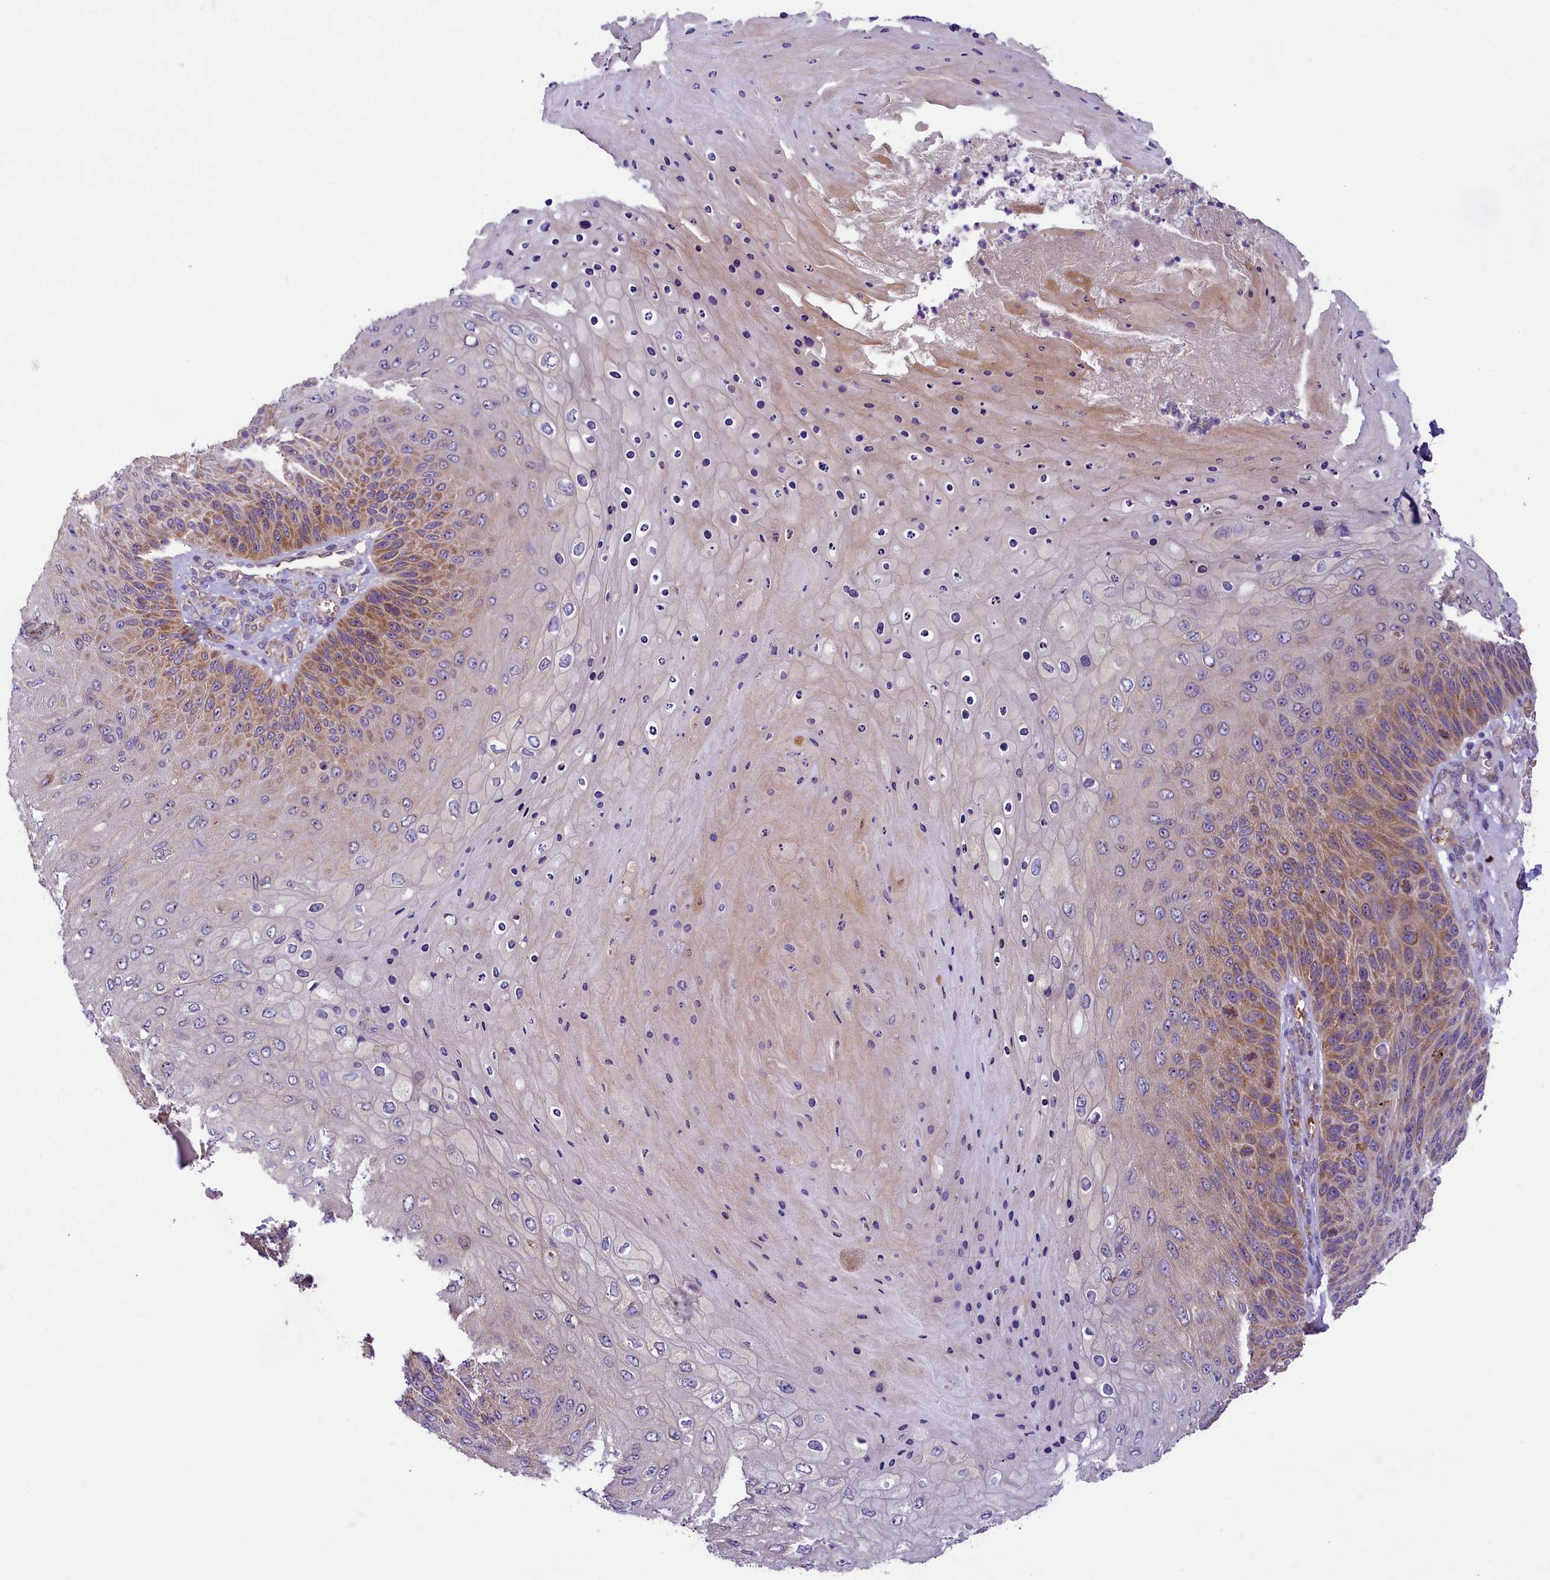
{"staining": {"intensity": "moderate", "quantity": "25%-75%", "location": "cytoplasmic/membranous"}, "tissue": "skin cancer", "cell_type": "Tumor cells", "image_type": "cancer", "snomed": [{"axis": "morphology", "description": "Squamous cell carcinoma, NOS"}, {"axis": "topography", "description": "Skin"}], "caption": "Brown immunohistochemical staining in human skin cancer (squamous cell carcinoma) displays moderate cytoplasmic/membranous positivity in about 25%-75% of tumor cells. (Brightfield microscopy of DAB IHC at high magnification).", "gene": "LARP4", "patient": {"sex": "female", "age": 88}}